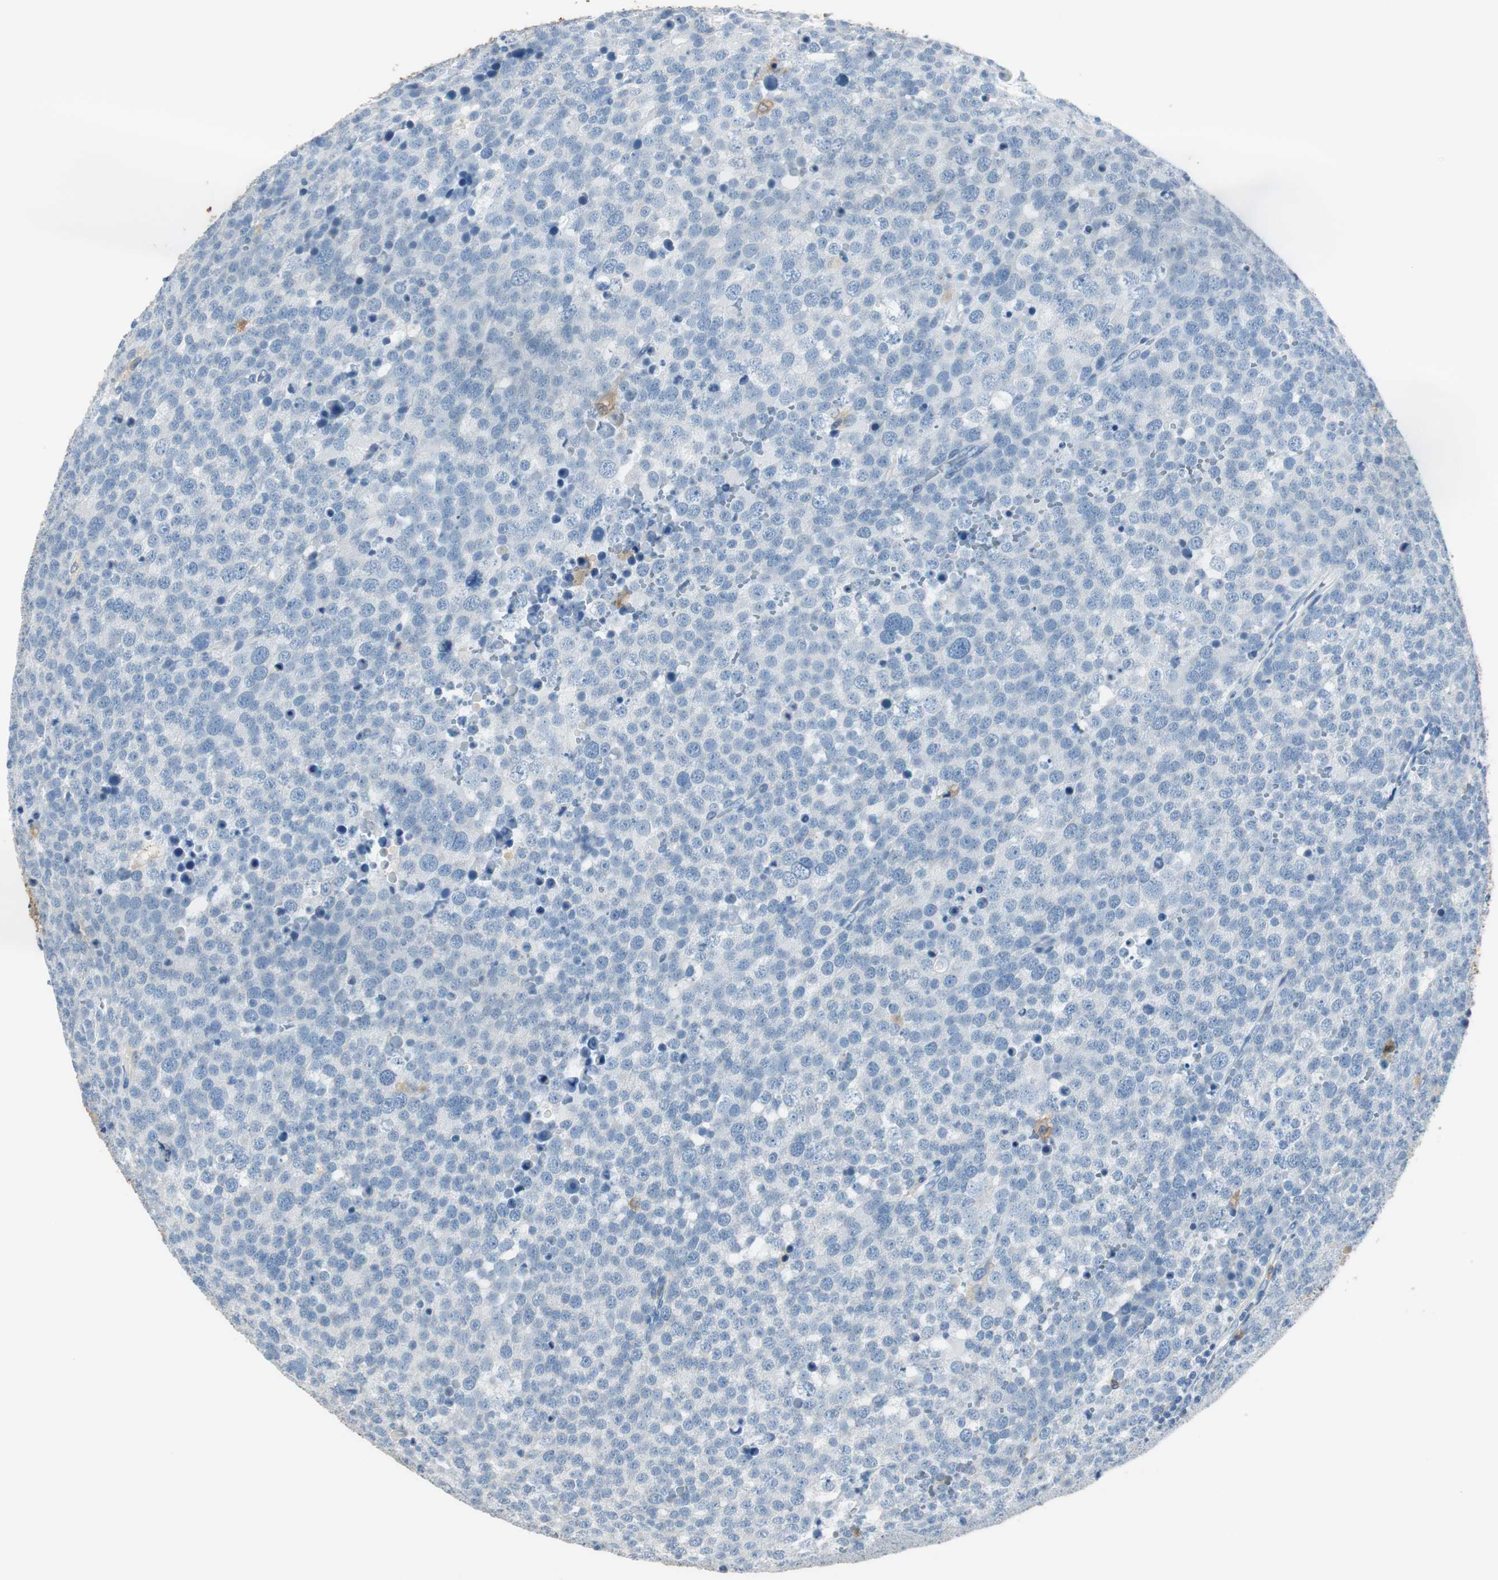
{"staining": {"intensity": "negative", "quantity": "none", "location": "none"}, "tissue": "testis cancer", "cell_type": "Tumor cells", "image_type": "cancer", "snomed": [{"axis": "morphology", "description": "Seminoma, NOS"}, {"axis": "topography", "description": "Testis"}], "caption": "Immunohistochemical staining of human testis cancer (seminoma) displays no significant expression in tumor cells.", "gene": "FBP1", "patient": {"sex": "male", "age": 71}}